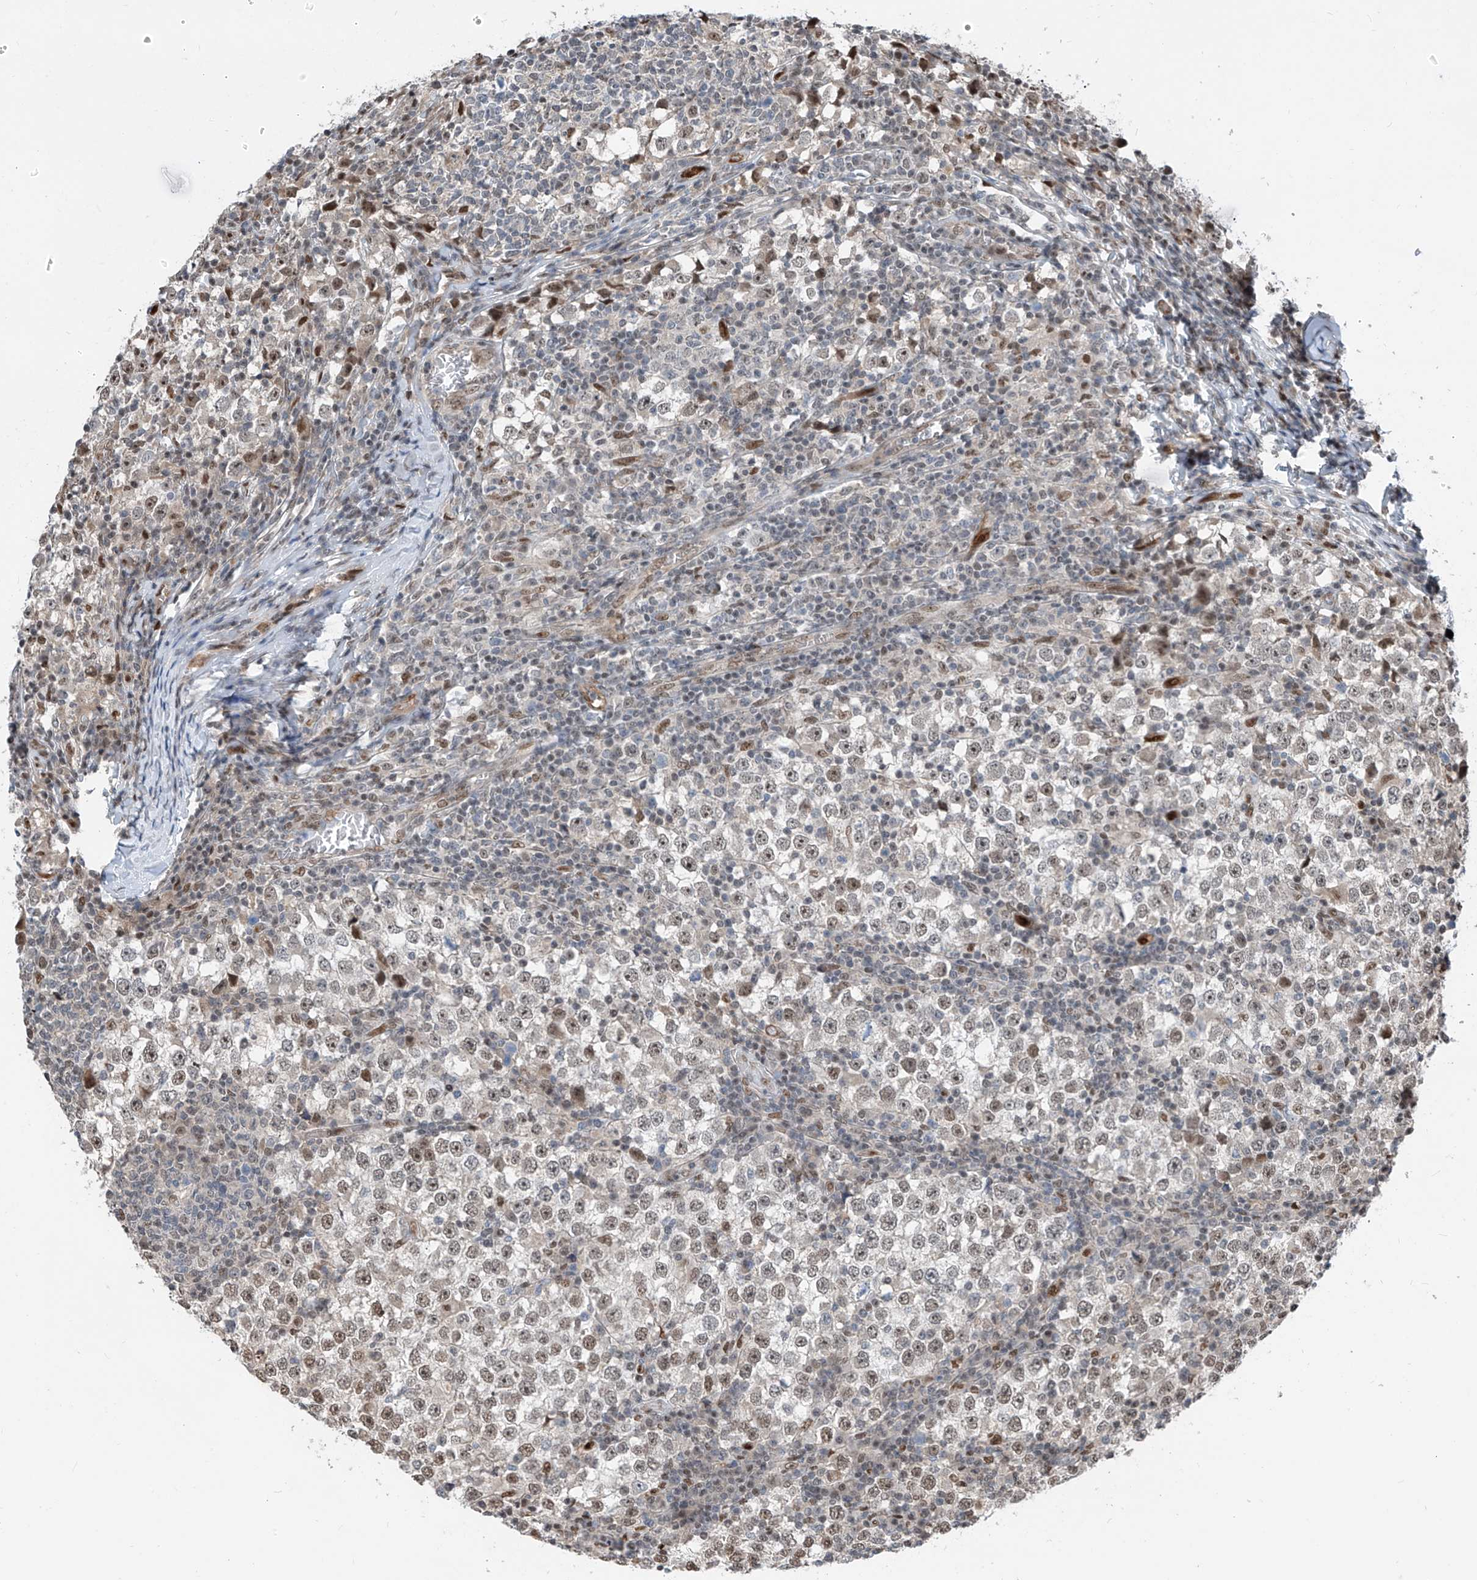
{"staining": {"intensity": "weak", "quantity": "25%-75%", "location": "nuclear"}, "tissue": "testis cancer", "cell_type": "Tumor cells", "image_type": "cancer", "snomed": [{"axis": "morphology", "description": "Seminoma, NOS"}, {"axis": "topography", "description": "Testis"}], "caption": "Protein staining shows weak nuclear positivity in approximately 25%-75% of tumor cells in testis seminoma.", "gene": "RBP7", "patient": {"sex": "male", "age": 65}}